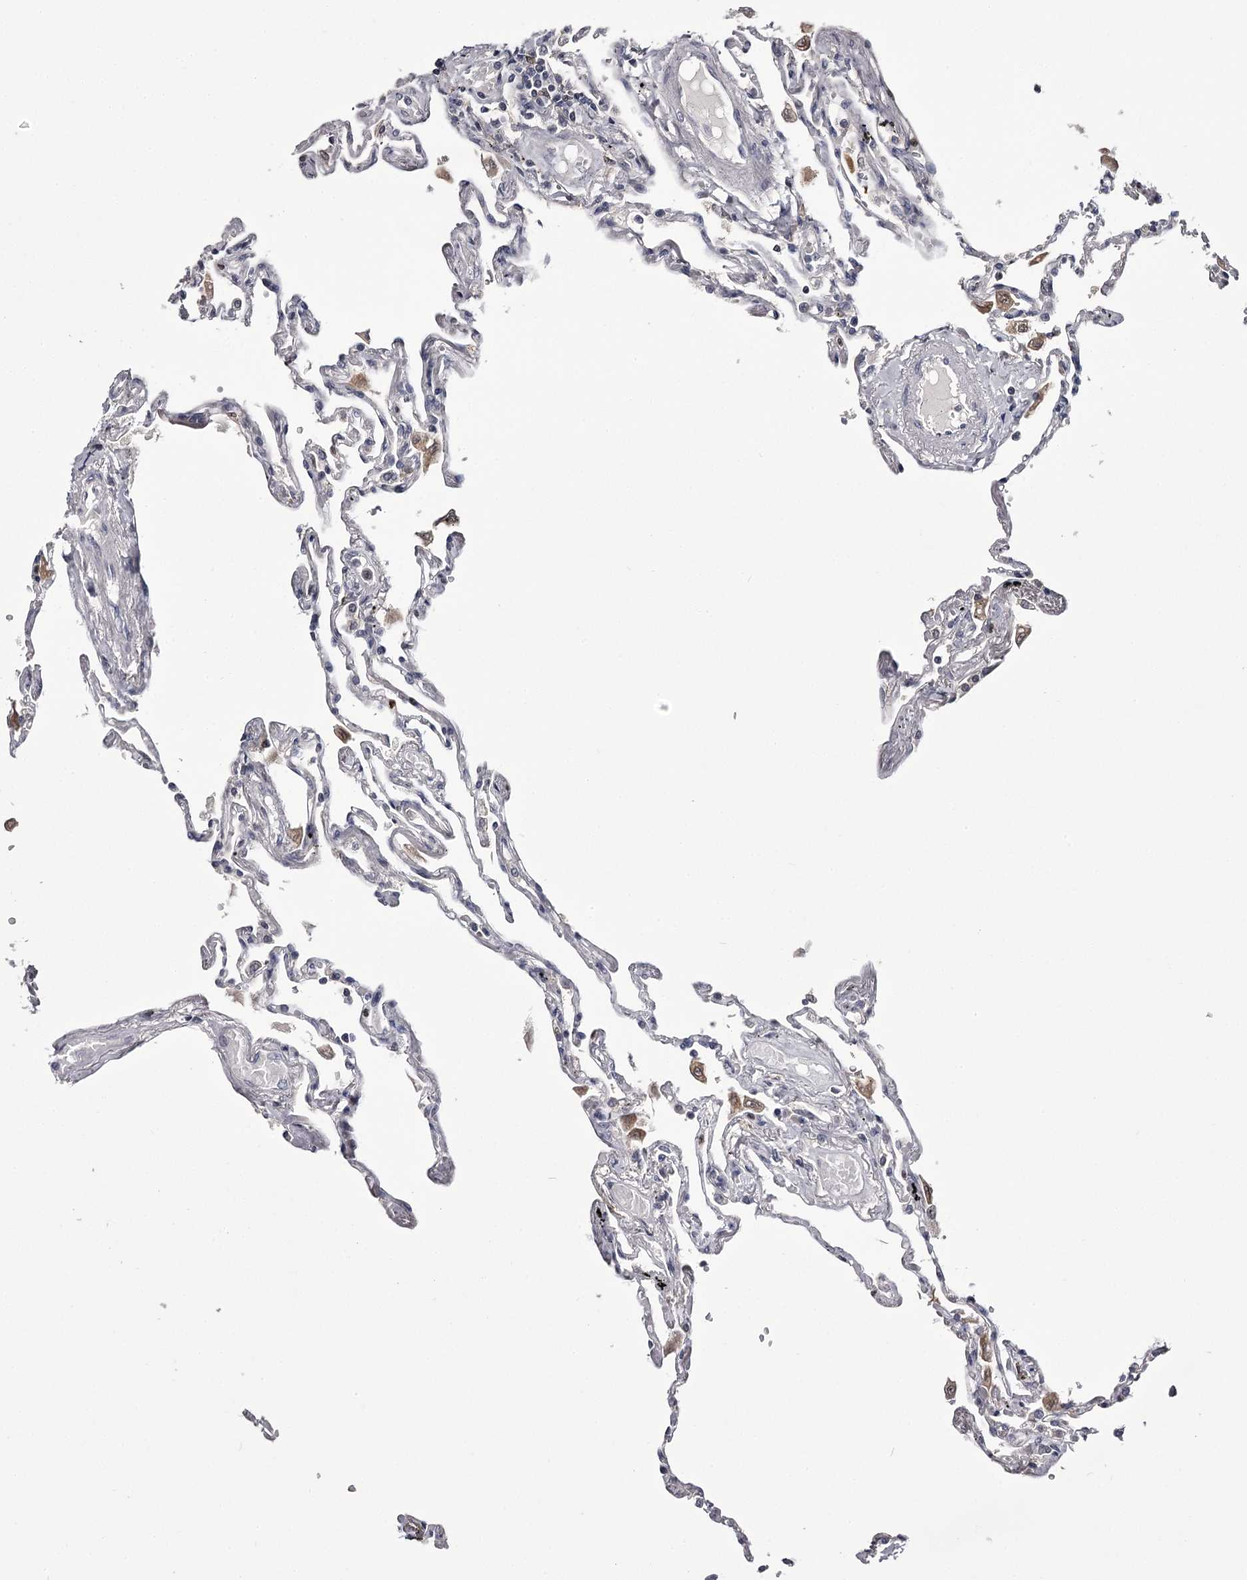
{"staining": {"intensity": "negative", "quantity": "none", "location": "none"}, "tissue": "lung", "cell_type": "Alveolar cells", "image_type": "normal", "snomed": [{"axis": "morphology", "description": "Normal tissue, NOS"}, {"axis": "topography", "description": "Lung"}], "caption": "DAB (3,3'-diaminobenzidine) immunohistochemical staining of unremarkable human lung exhibits no significant positivity in alveolar cells. (Immunohistochemistry, brightfield microscopy, high magnification).", "gene": "SLC32A1", "patient": {"sex": "female", "age": 67}}